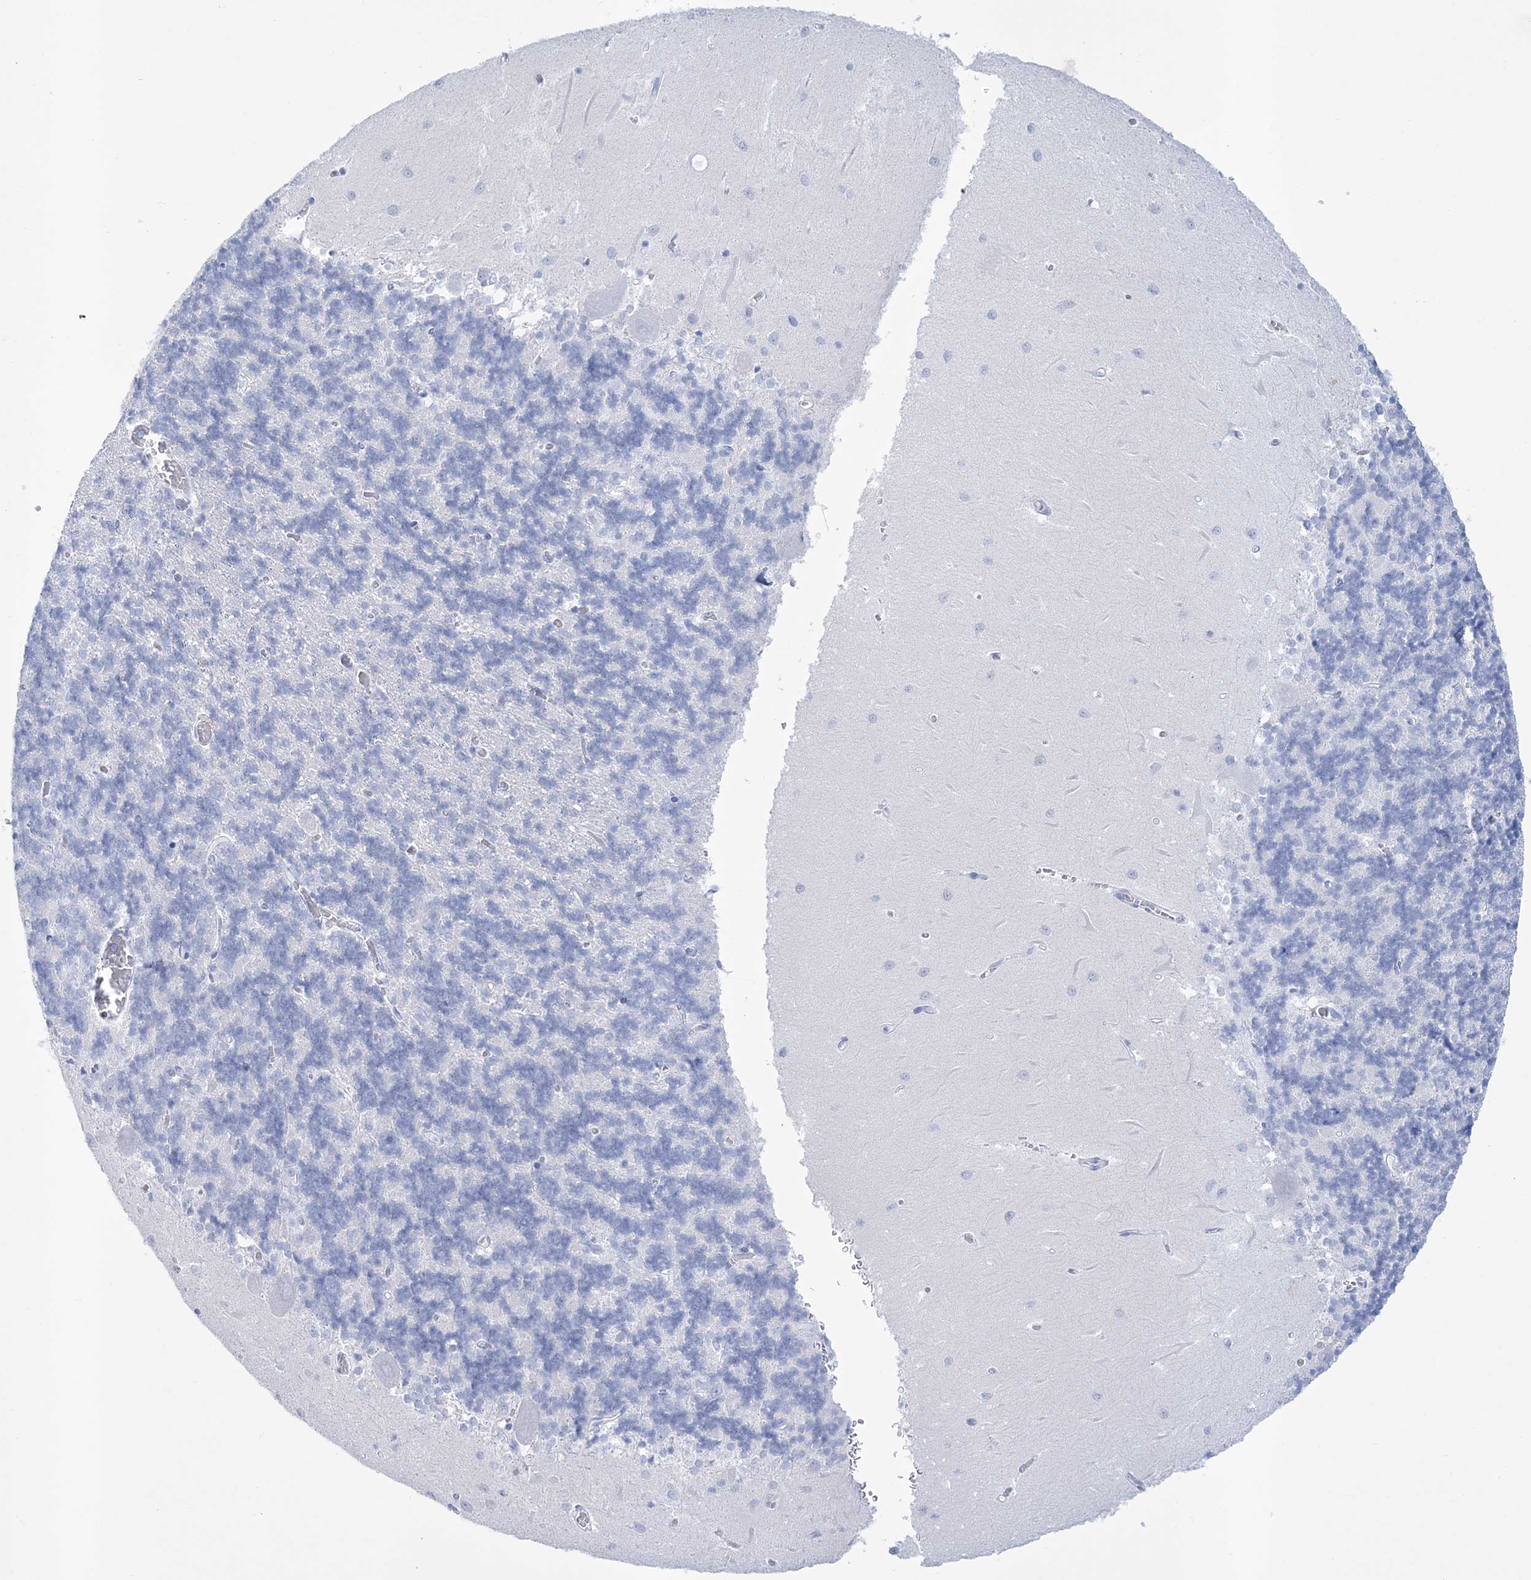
{"staining": {"intensity": "negative", "quantity": "none", "location": "none"}, "tissue": "cerebellum", "cell_type": "Cells in granular layer", "image_type": "normal", "snomed": [{"axis": "morphology", "description": "Normal tissue, NOS"}, {"axis": "topography", "description": "Cerebellum"}], "caption": "A high-resolution photomicrograph shows IHC staining of unremarkable cerebellum, which reveals no significant expression in cells in granular layer.", "gene": "RBP2", "patient": {"sex": "male", "age": 37}}